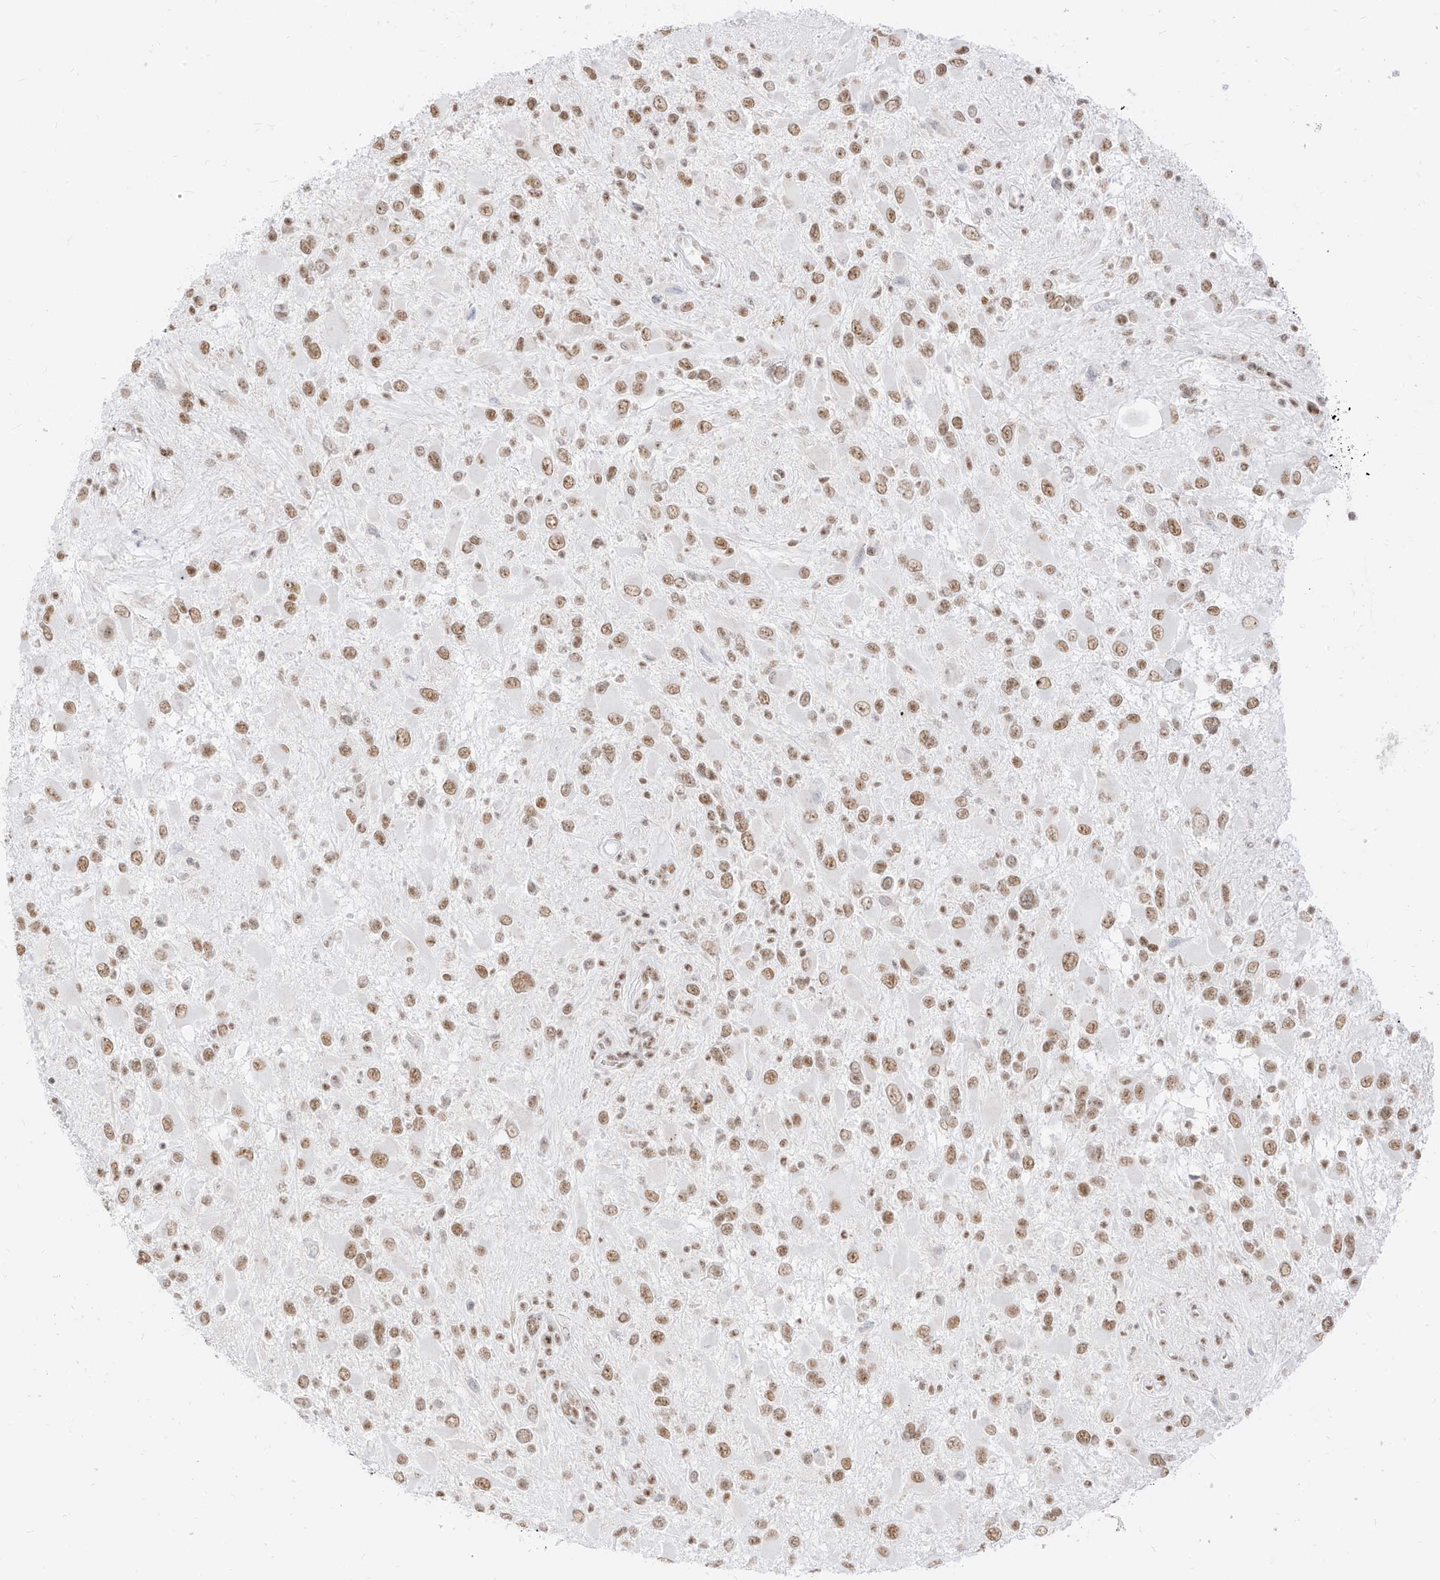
{"staining": {"intensity": "moderate", "quantity": ">75%", "location": "nuclear"}, "tissue": "glioma", "cell_type": "Tumor cells", "image_type": "cancer", "snomed": [{"axis": "morphology", "description": "Glioma, malignant, High grade"}, {"axis": "topography", "description": "Brain"}], "caption": "This is a photomicrograph of immunohistochemistry staining of glioma, which shows moderate positivity in the nuclear of tumor cells.", "gene": "SUPT5H", "patient": {"sex": "male", "age": 53}}